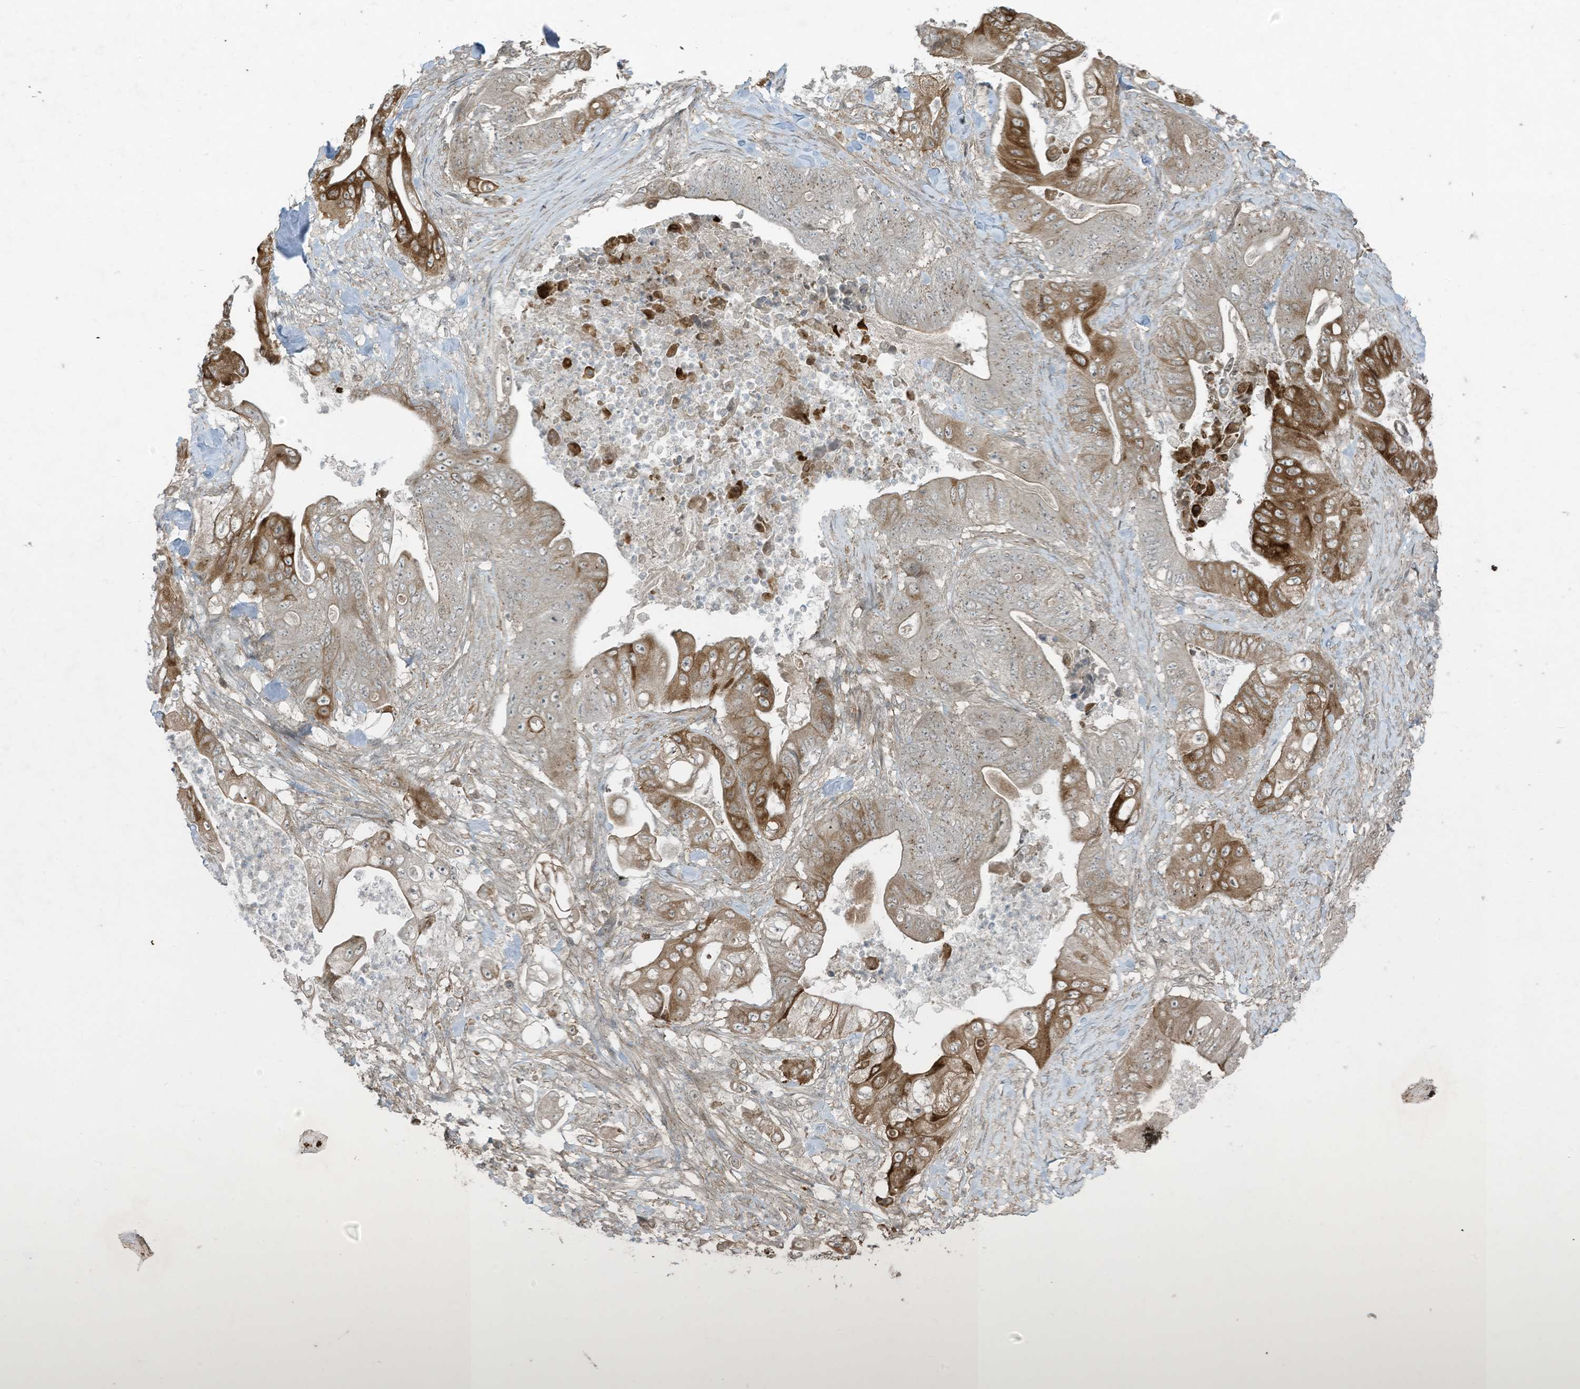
{"staining": {"intensity": "moderate", "quantity": "25%-75%", "location": "cytoplasmic/membranous"}, "tissue": "stomach cancer", "cell_type": "Tumor cells", "image_type": "cancer", "snomed": [{"axis": "morphology", "description": "Adenocarcinoma, NOS"}, {"axis": "topography", "description": "Stomach"}], "caption": "Stomach cancer stained for a protein exhibits moderate cytoplasmic/membranous positivity in tumor cells.", "gene": "ZNF263", "patient": {"sex": "female", "age": 73}}